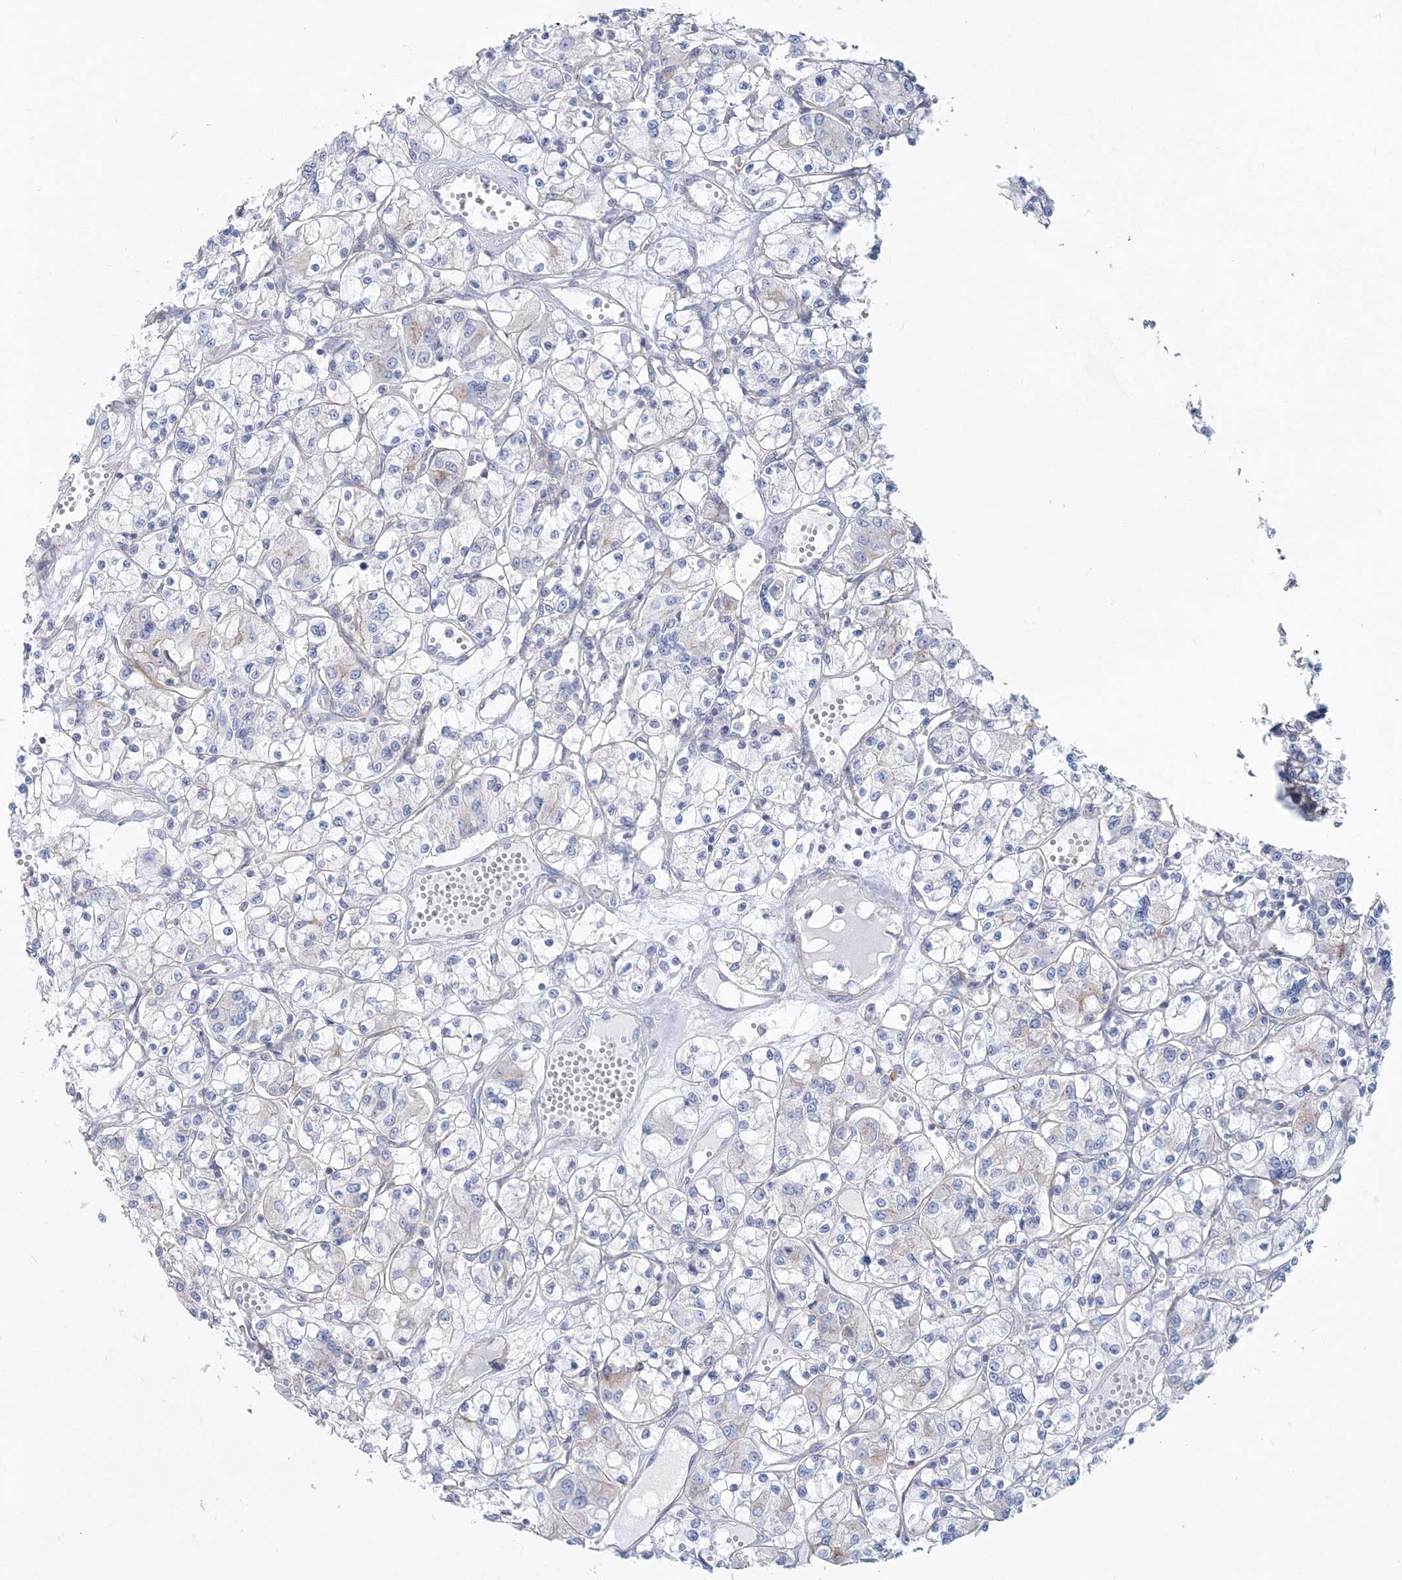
{"staining": {"intensity": "negative", "quantity": "none", "location": "none"}, "tissue": "renal cancer", "cell_type": "Tumor cells", "image_type": "cancer", "snomed": [{"axis": "morphology", "description": "Adenocarcinoma, NOS"}, {"axis": "topography", "description": "Kidney"}], "caption": "Renal adenocarcinoma was stained to show a protein in brown. There is no significant staining in tumor cells.", "gene": "ADGB", "patient": {"sex": "female", "age": 59}}